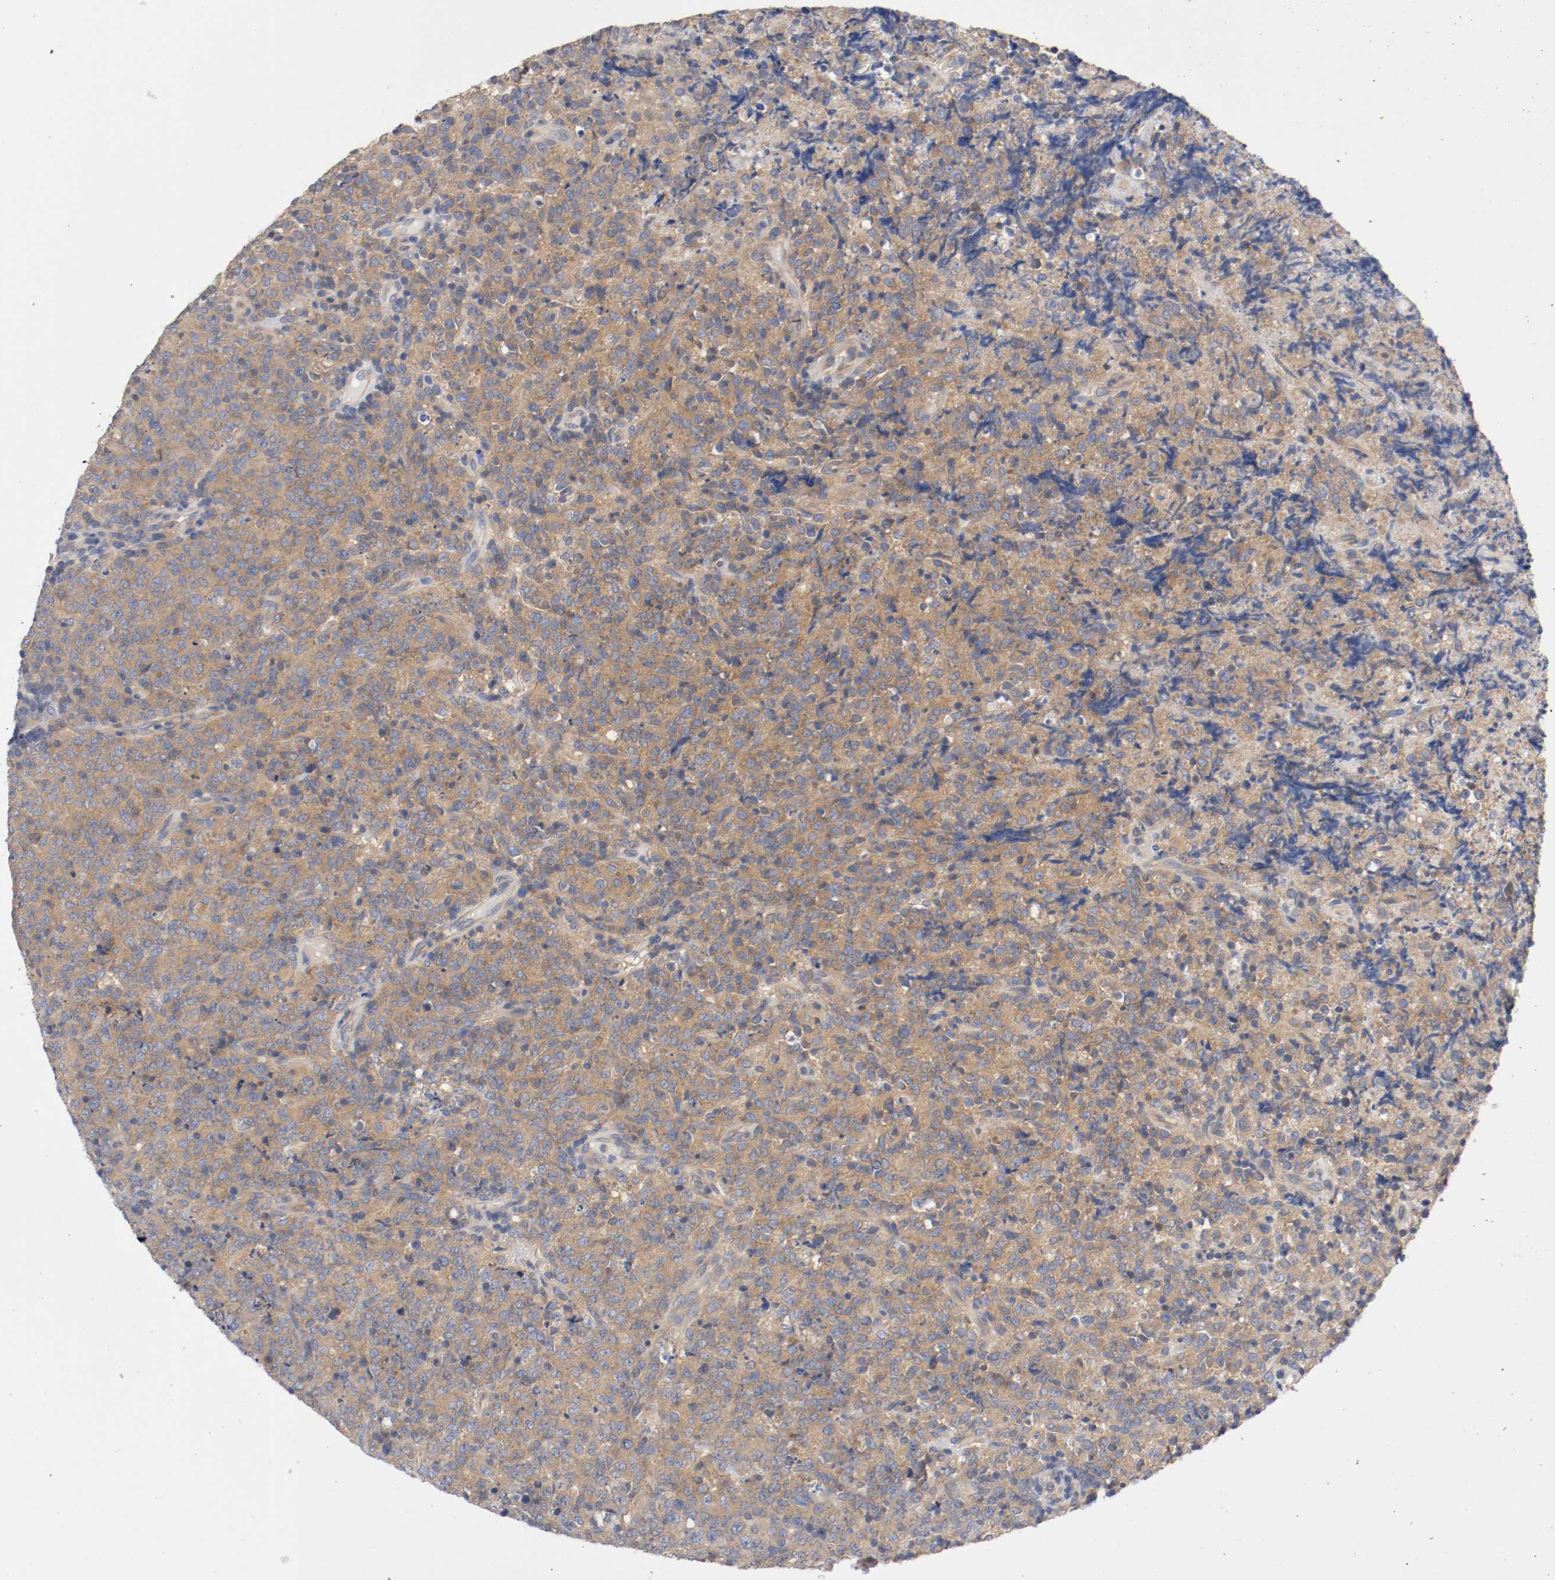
{"staining": {"intensity": "strong", "quantity": ">75%", "location": "cytoplasmic/membranous"}, "tissue": "lymphoma", "cell_type": "Tumor cells", "image_type": "cancer", "snomed": [{"axis": "morphology", "description": "Malignant lymphoma, non-Hodgkin's type, High grade"}, {"axis": "topography", "description": "Tonsil"}], "caption": "Immunohistochemical staining of high-grade malignant lymphoma, non-Hodgkin's type displays high levels of strong cytoplasmic/membranous protein positivity in approximately >75% of tumor cells.", "gene": "HGS", "patient": {"sex": "female", "age": 36}}